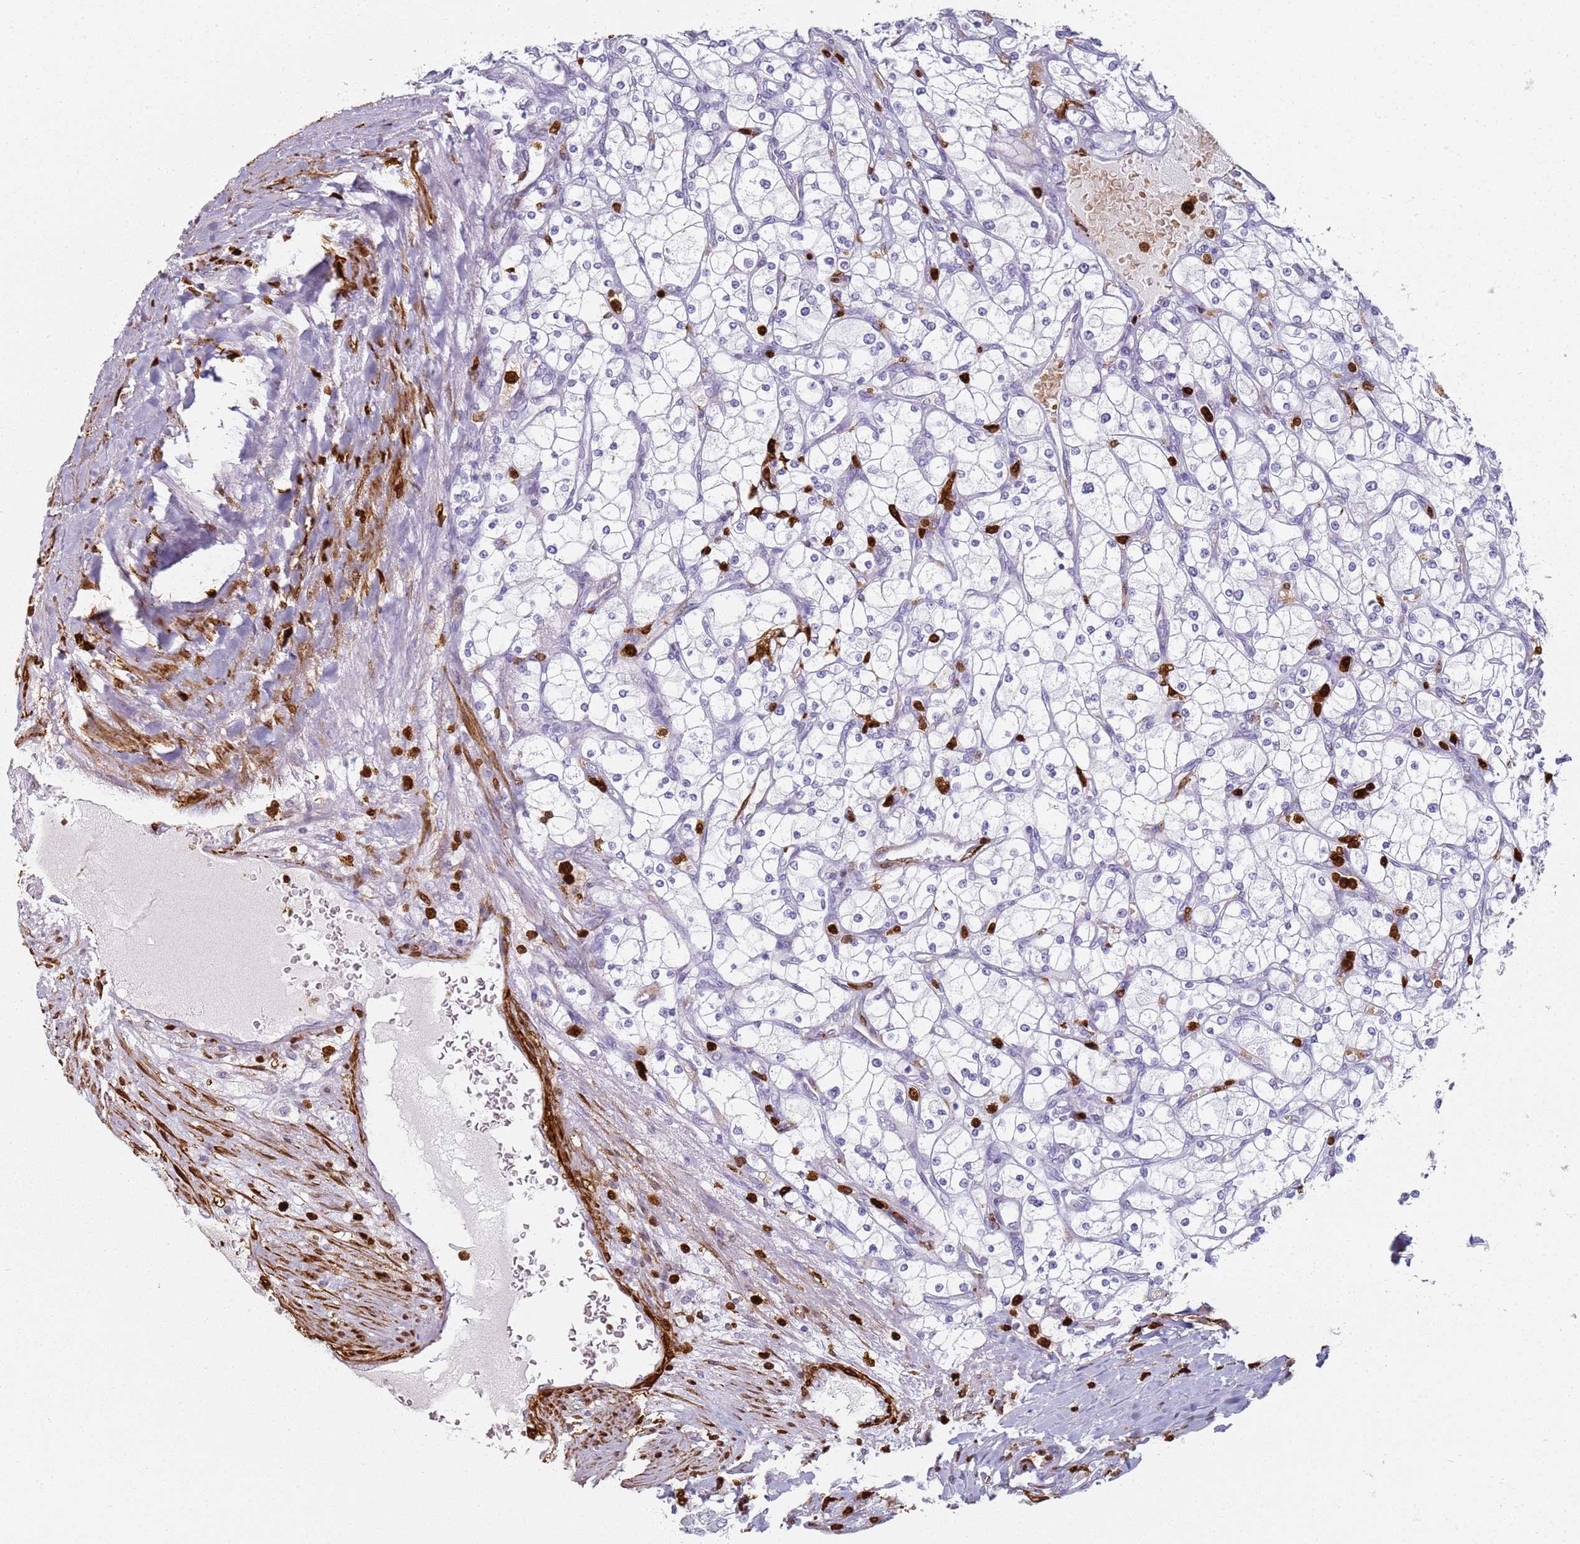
{"staining": {"intensity": "negative", "quantity": "none", "location": "none"}, "tissue": "renal cancer", "cell_type": "Tumor cells", "image_type": "cancer", "snomed": [{"axis": "morphology", "description": "Adenocarcinoma, NOS"}, {"axis": "topography", "description": "Kidney"}], "caption": "IHC of renal adenocarcinoma shows no positivity in tumor cells. (DAB (3,3'-diaminobenzidine) immunohistochemistry (IHC) visualized using brightfield microscopy, high magnification).", "gene": "S100A4", "patient": {"sex": "male", "age": 80}}